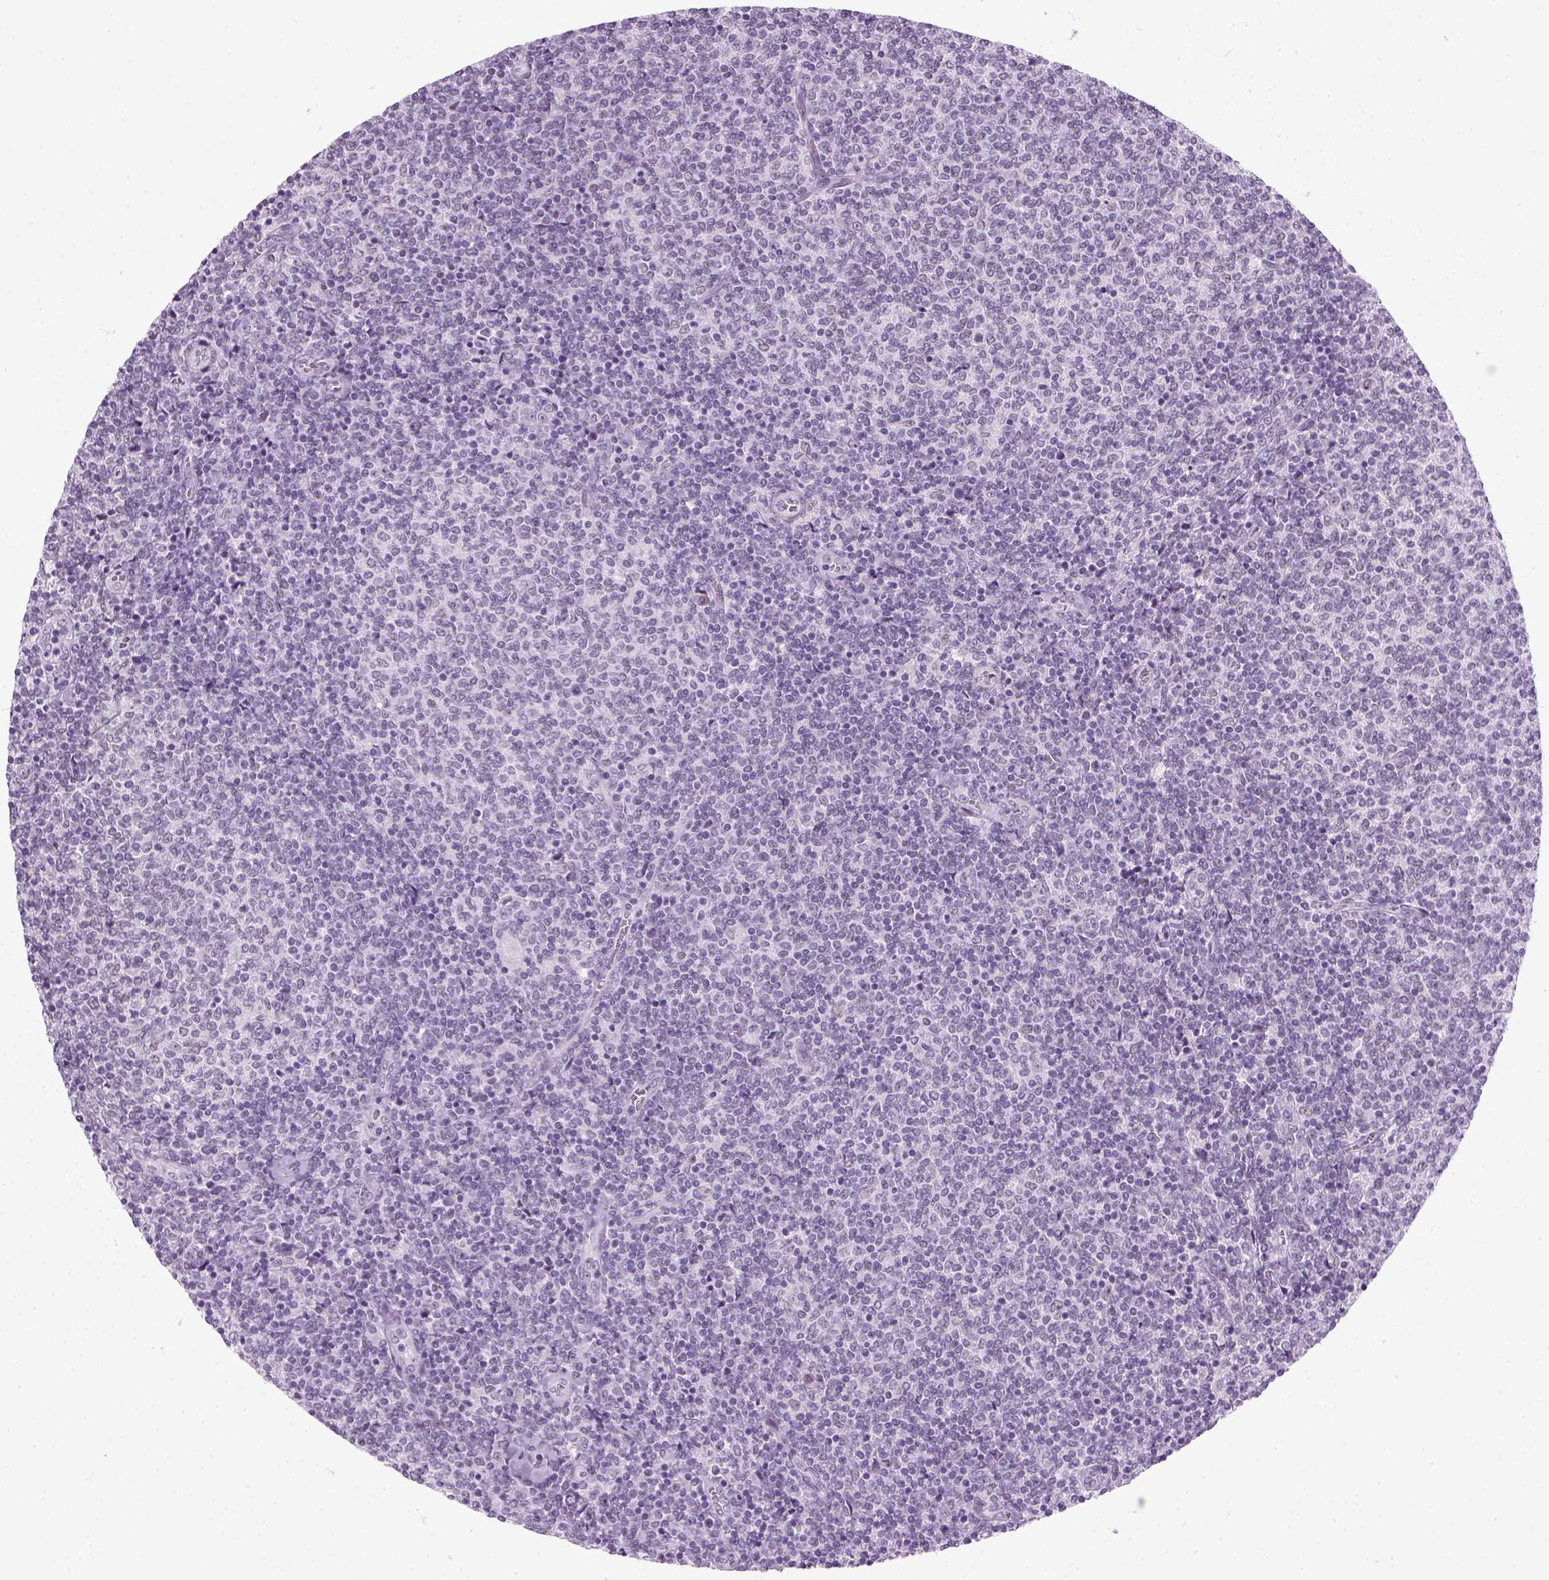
{"staining": {"intensity": "negative", "quantity": "none", "location": "none"}, "tissue": "lymphoma", "cell_type": "Tumor cells", "image_type": "cancer", "snomed": [{"axis": "morphology", "description": "Malignant lymphoma, non-Hodgkin's type, Low grade"}, {"axis": "topography", "description": "Lymph node"}], "caption": "The immunohistochemistry (IHC) image has no significant positivity in tumor cells of lymphoma tissue. (Stains: DAB immunohistochemistry (IHC) with hematoxylin counter stain, Microscopy: brightfield microscopy at high magnification).", "gene": "ZNF865", "patient": {"sex": "male", "age": 52}}